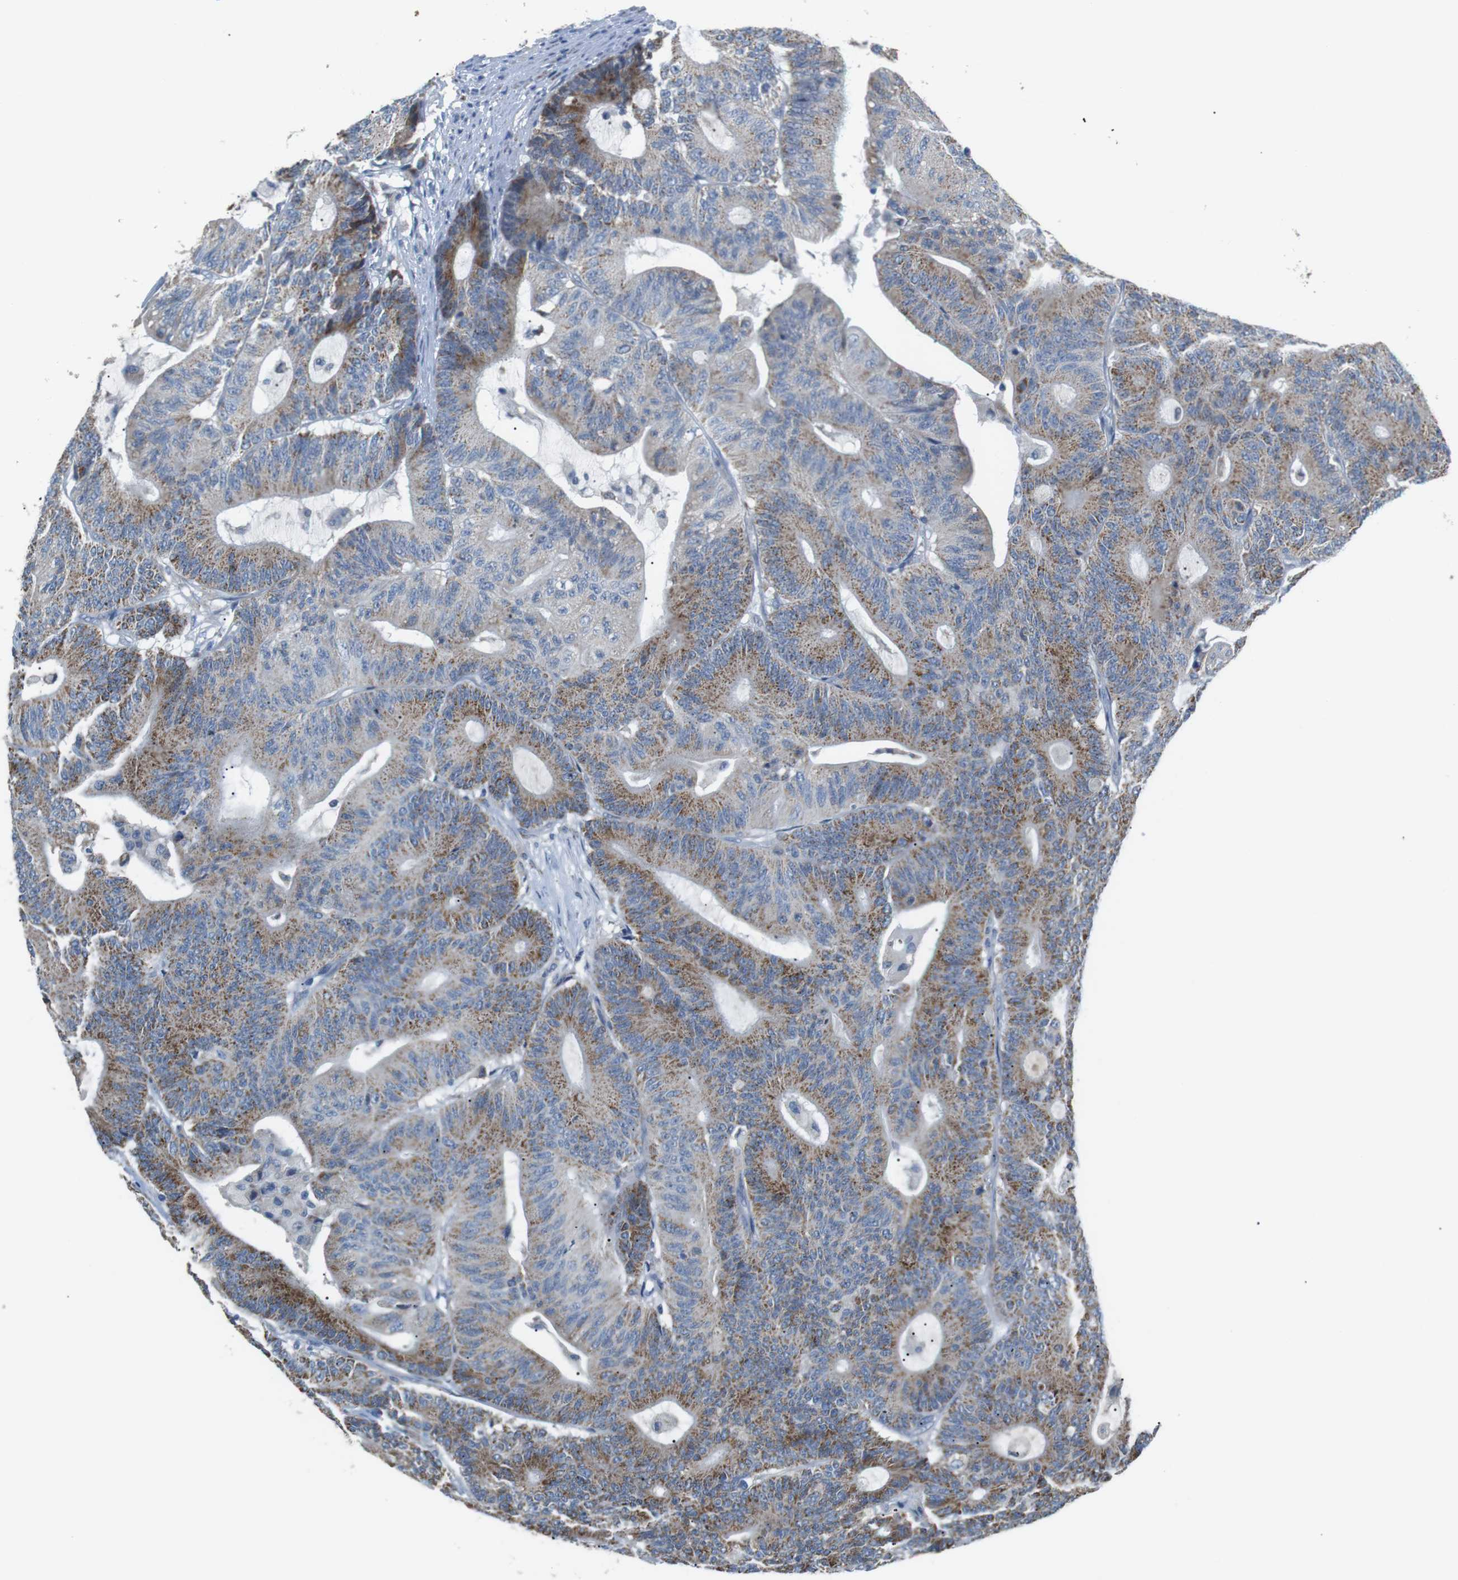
{"staining": {"intensity": "moderate", "quantity": "25%-75%", "location": "cytoplasmic/membranous"}, "tissue": "colorectal cancer", "cell_type": "Tumor cells", "image_type": "cancer", "snomed": [{"axis": "morphology", "description": "Adenocarcinoma, NOS"}, {"axis": "topography", "description": "Colon"}], "caption": "Adenocarcinoma (colorectal) stained with a brown dye exhibits moderate cytoplasmic/membranous positive positivity in about 25%-75% of tumor cells.", "gene": "CD300E", "patient": {"sex": "female", "age": 84}}